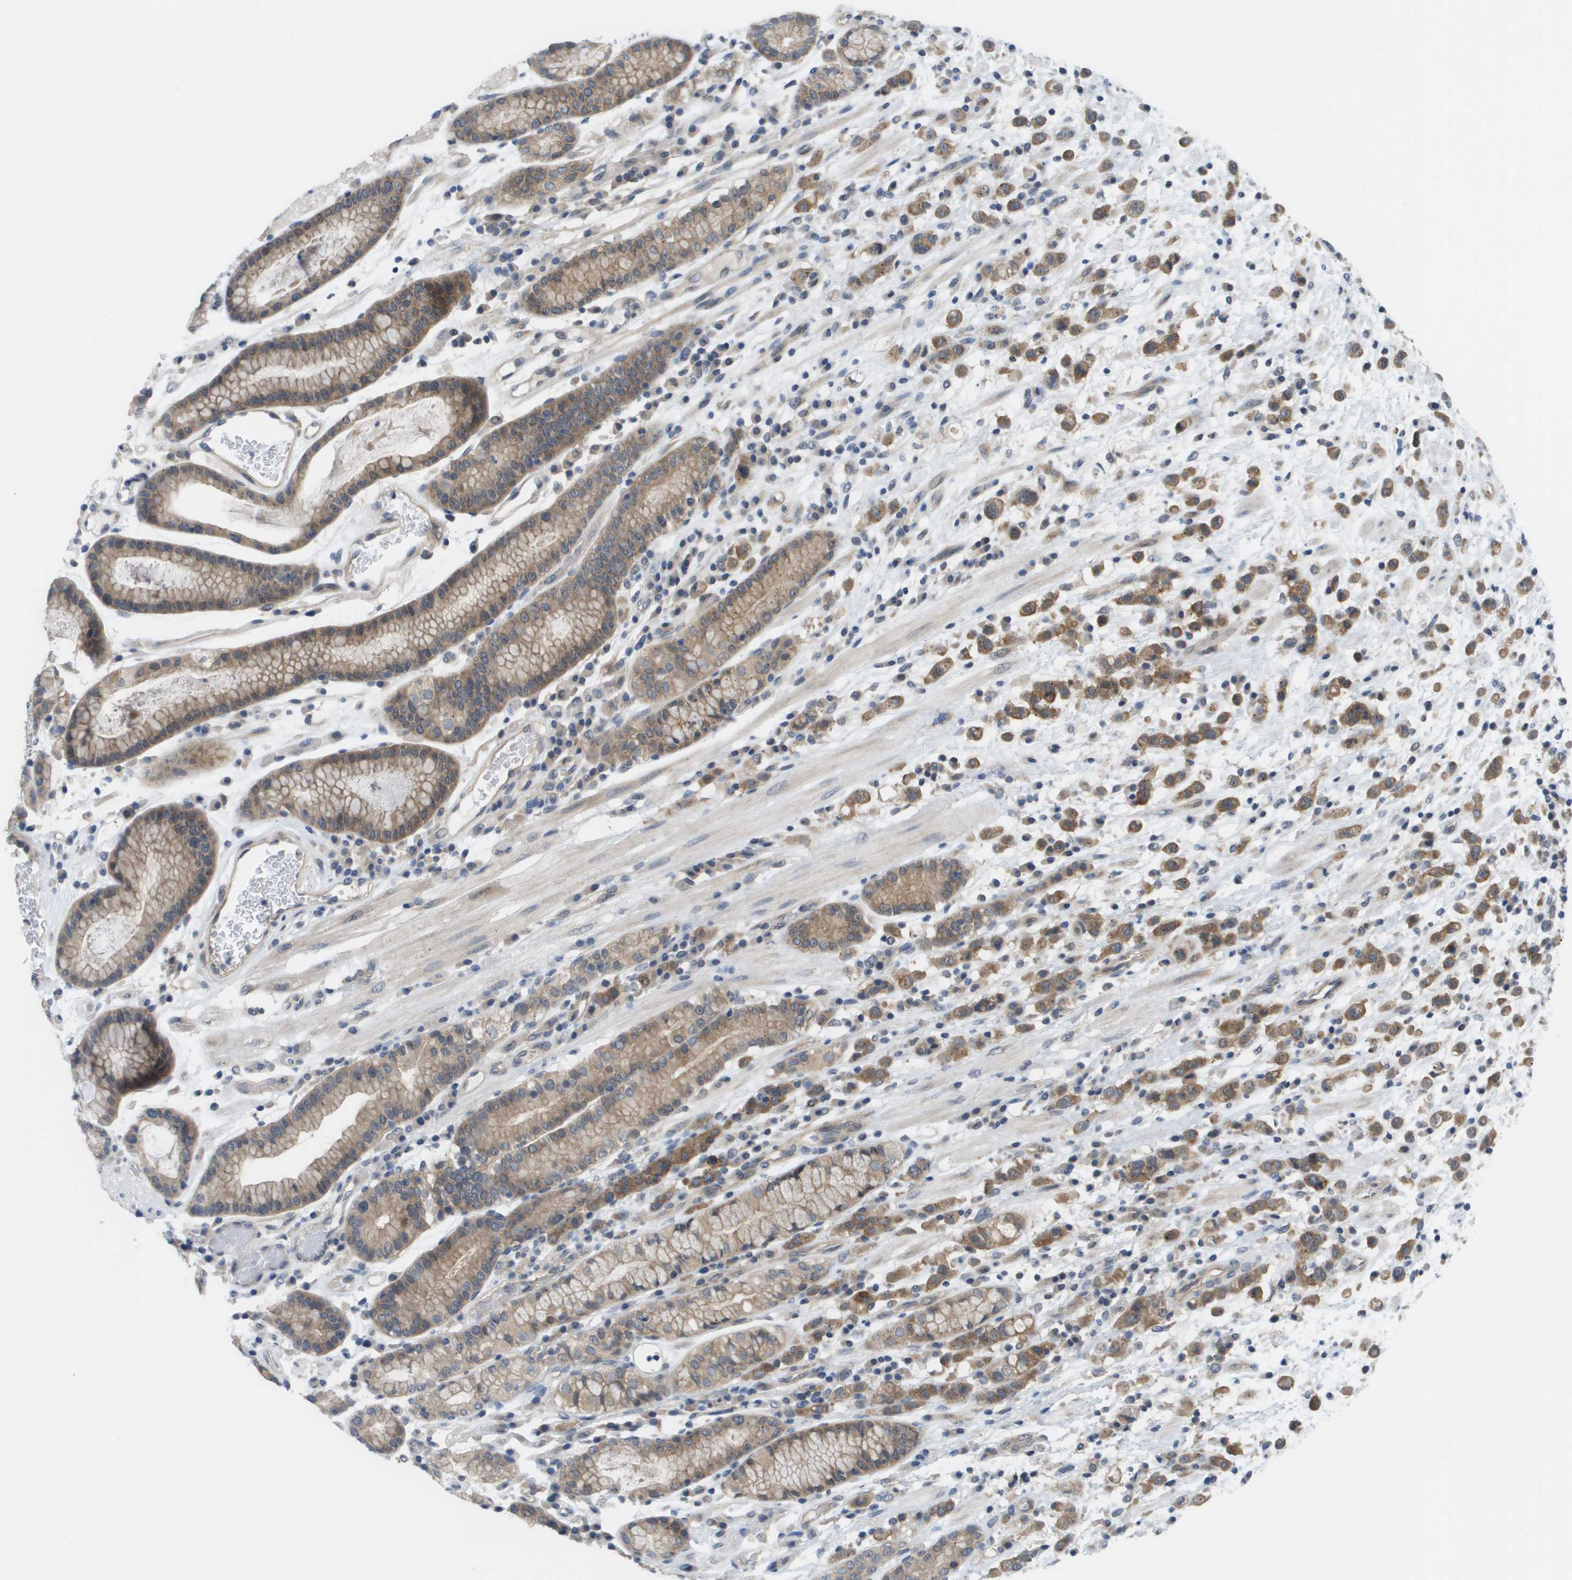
{"staining": {"intensity": "moderate", "quantity": "25%-75%", "location": "cytoplasmic/membranous"}, "tissue": "stomach cancer", "cell_type": "Tumor cells", "image_type": "cancer", "snomed": [{"axis": "morphology", "description": "Adenocarcinoma, NOS"}, {"axis": "topography", "description": "Stomach, lower"}], "caption": "Human stomach cancer (adenocarcinoma) stained with a protein marker reveals moderate staining in tumor cells.", "gene": "CTPS2", "patient": {"sex": "male", "age": 88}}